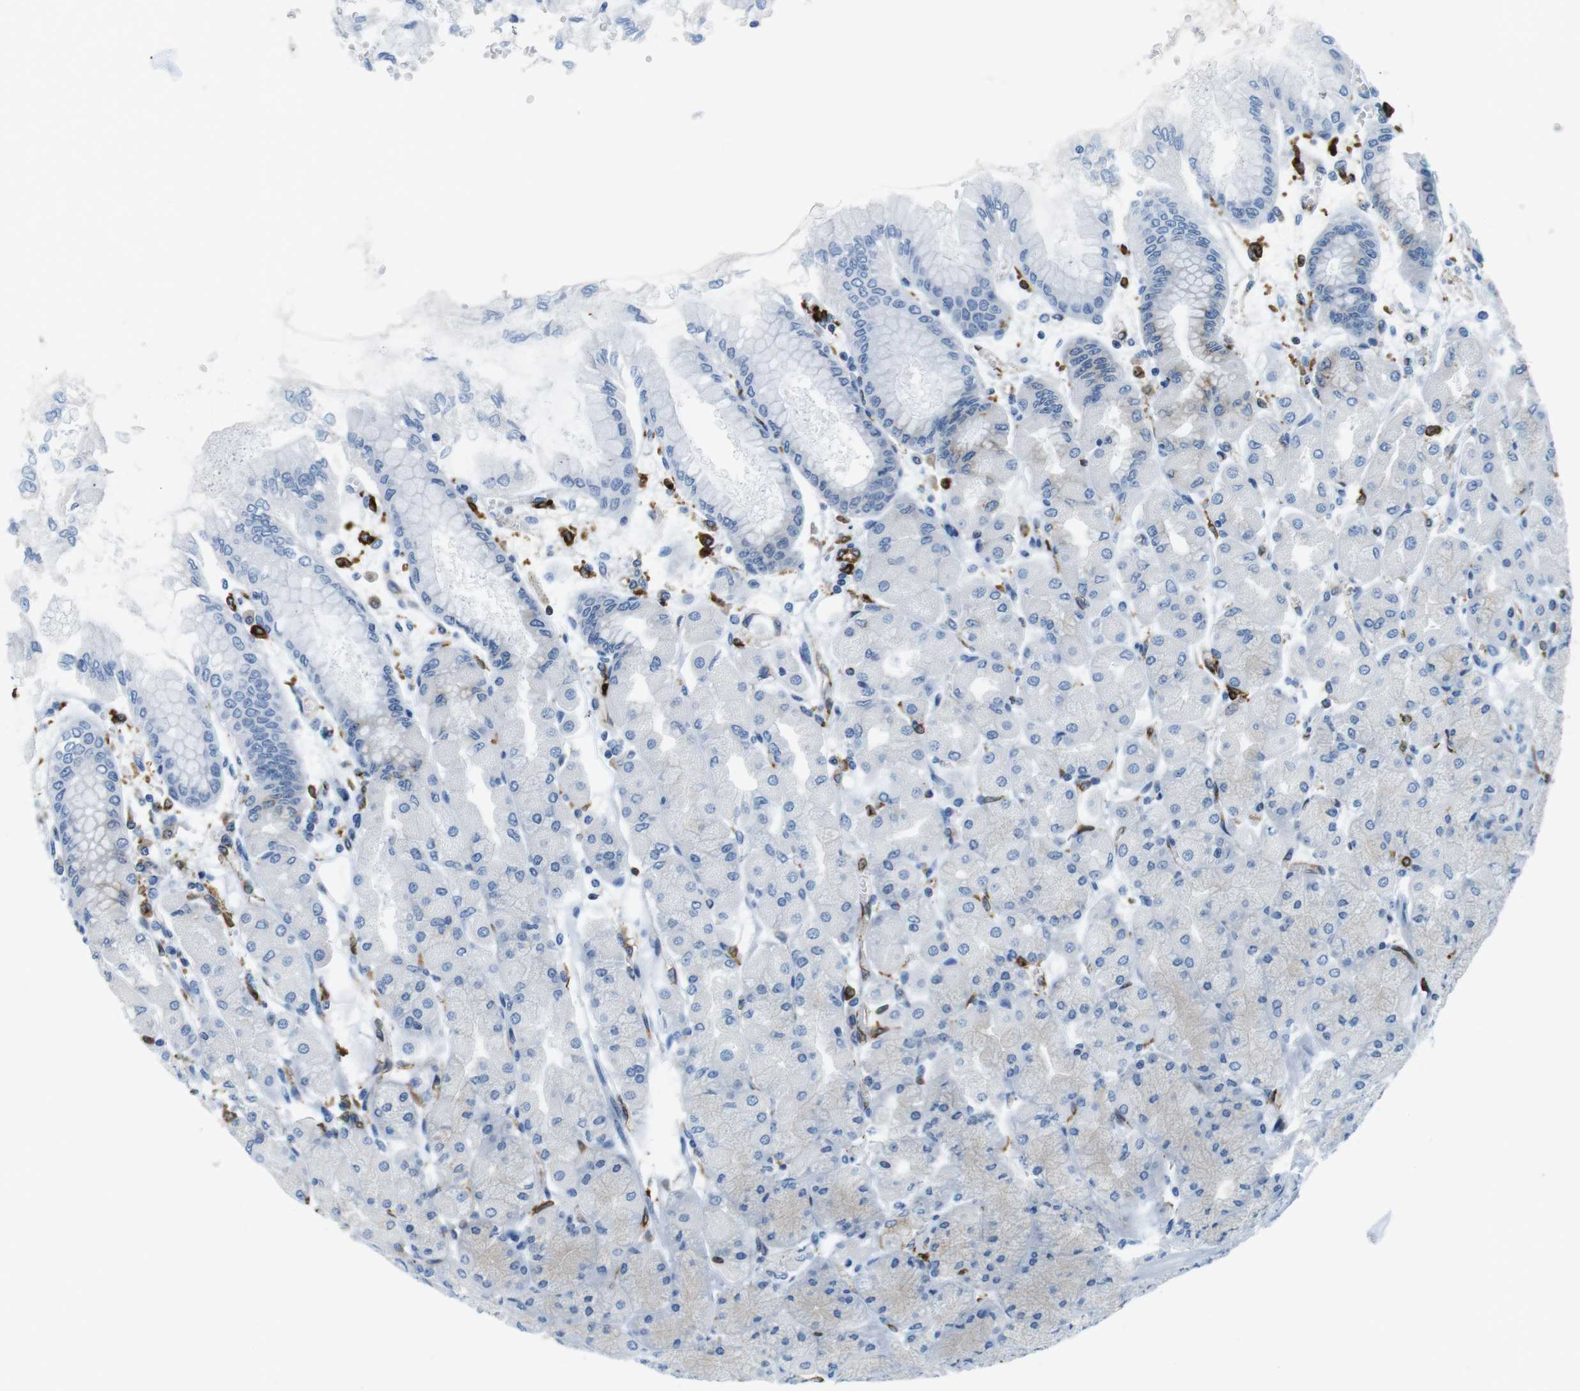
{"staining": {"intensity": "negative", "quantity": "none", "location": "none"}, "tissue": "stomach", "cell_type": "Glandular cells", "image_type": "normal", "snomed": [{"axis": "morphology", "description": "Normal tissue, NOS"}, {"axis": "topography", "description": "Stomach, upper"}], "caption": "Glandular cells are negative for protein expression in benign human stomach. (Stains: DAB immunohistochemistry (IHC) with hematoxylin counter stain, Microscopy: brightfield microscopy at high magnification).", "gene": "CIITA", "patient": {"sex": "female", "age": 56}}